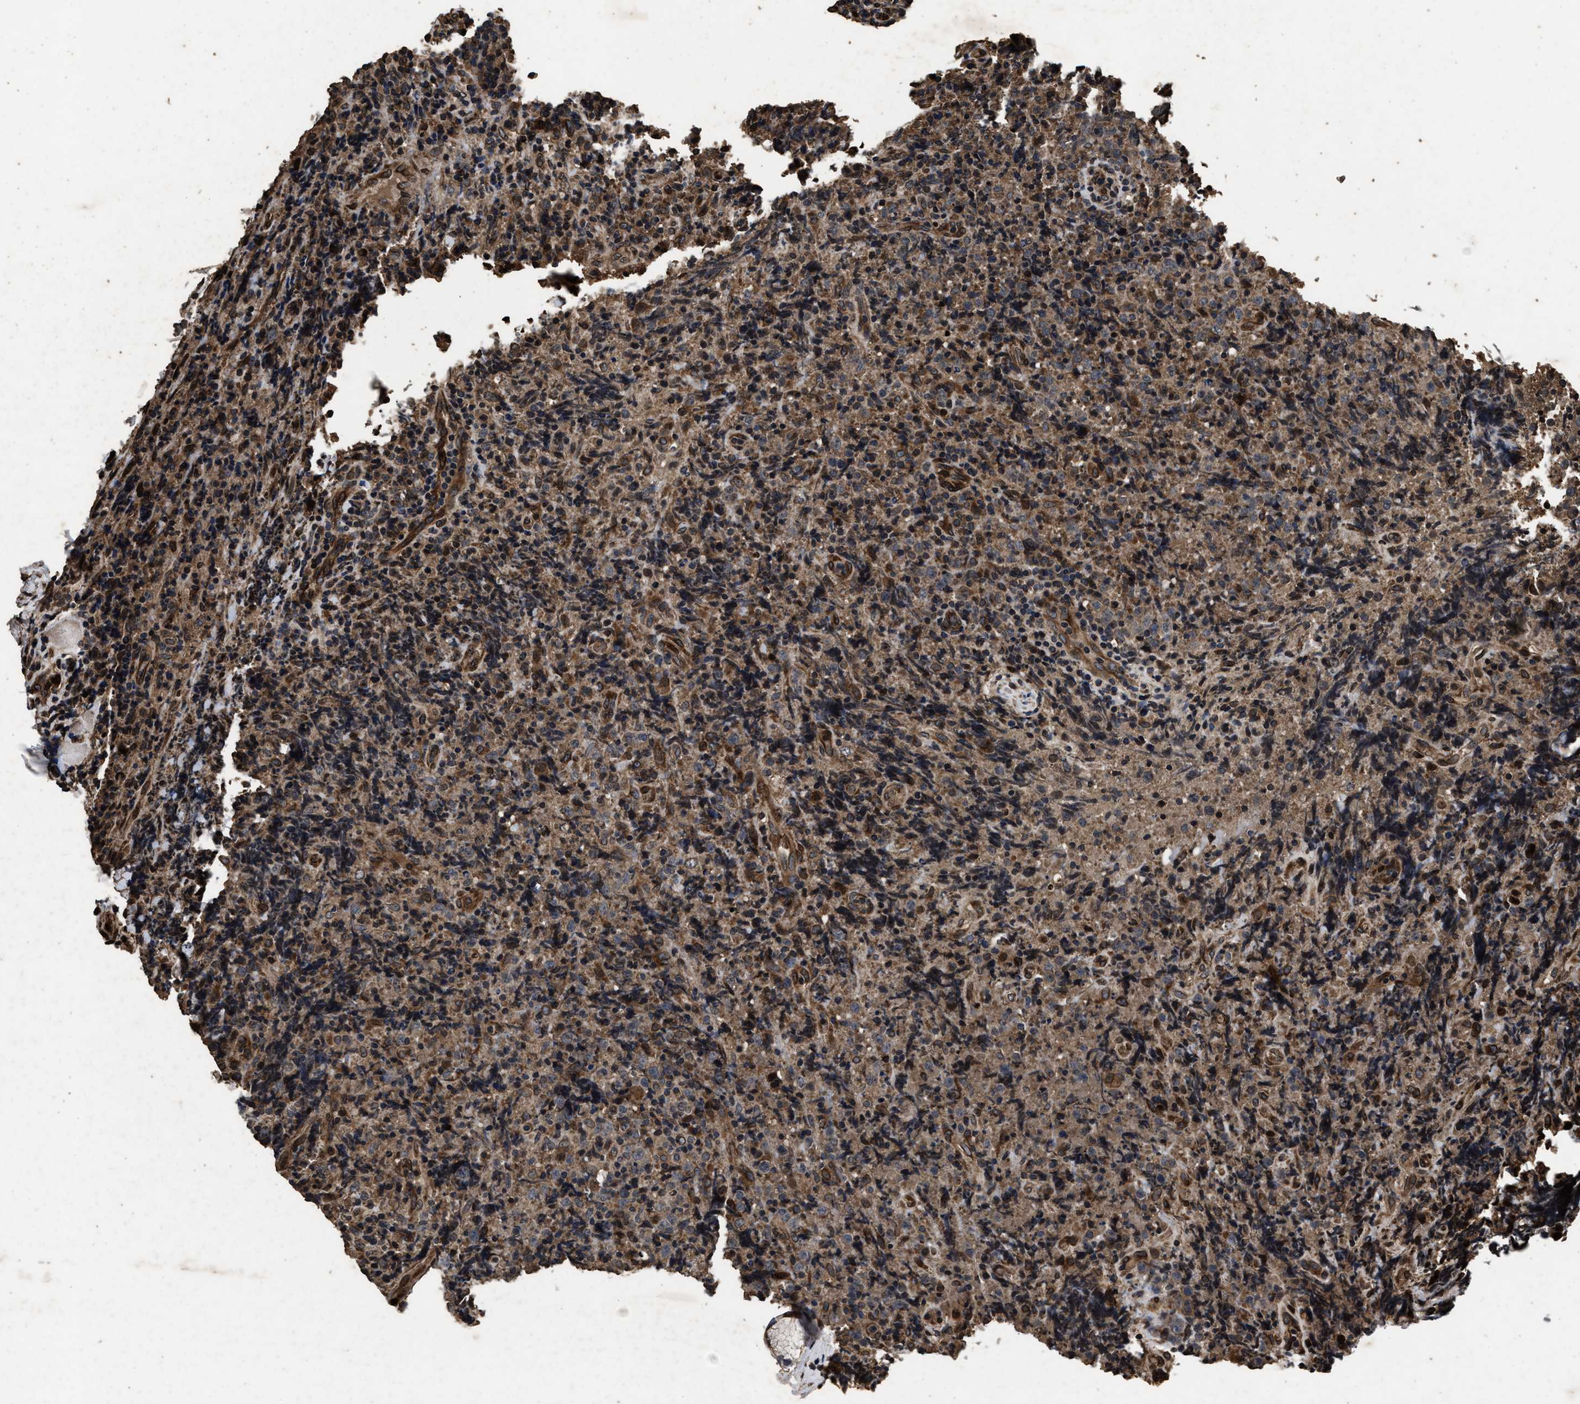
{"staining": {"intensity": "moderate", "quantity": "25%-75%", "location": "cytoplasmic/membranous,nuclear"}, "tissue": "lymphoma", "cell_type": "Tumor cells", "image_type": "cancer", "snomed": [{"axis": "morphology", "description": "Malignant lymphoma, non-Hodgkin's type, High grade"}, {"axis": "topography", "description": "Tonsil"}], "caption": "The histopathology image demonstrates immunohistochemical staining of high-grade malignant lymphoma, non-Hodgkin's type. There is moderate cytoplasmic/membranous and nuclear staining is seen in about 25%-75% of tumor cells.", "gene": "ACCS", "patient": {"sex": "female", "age": 36}}